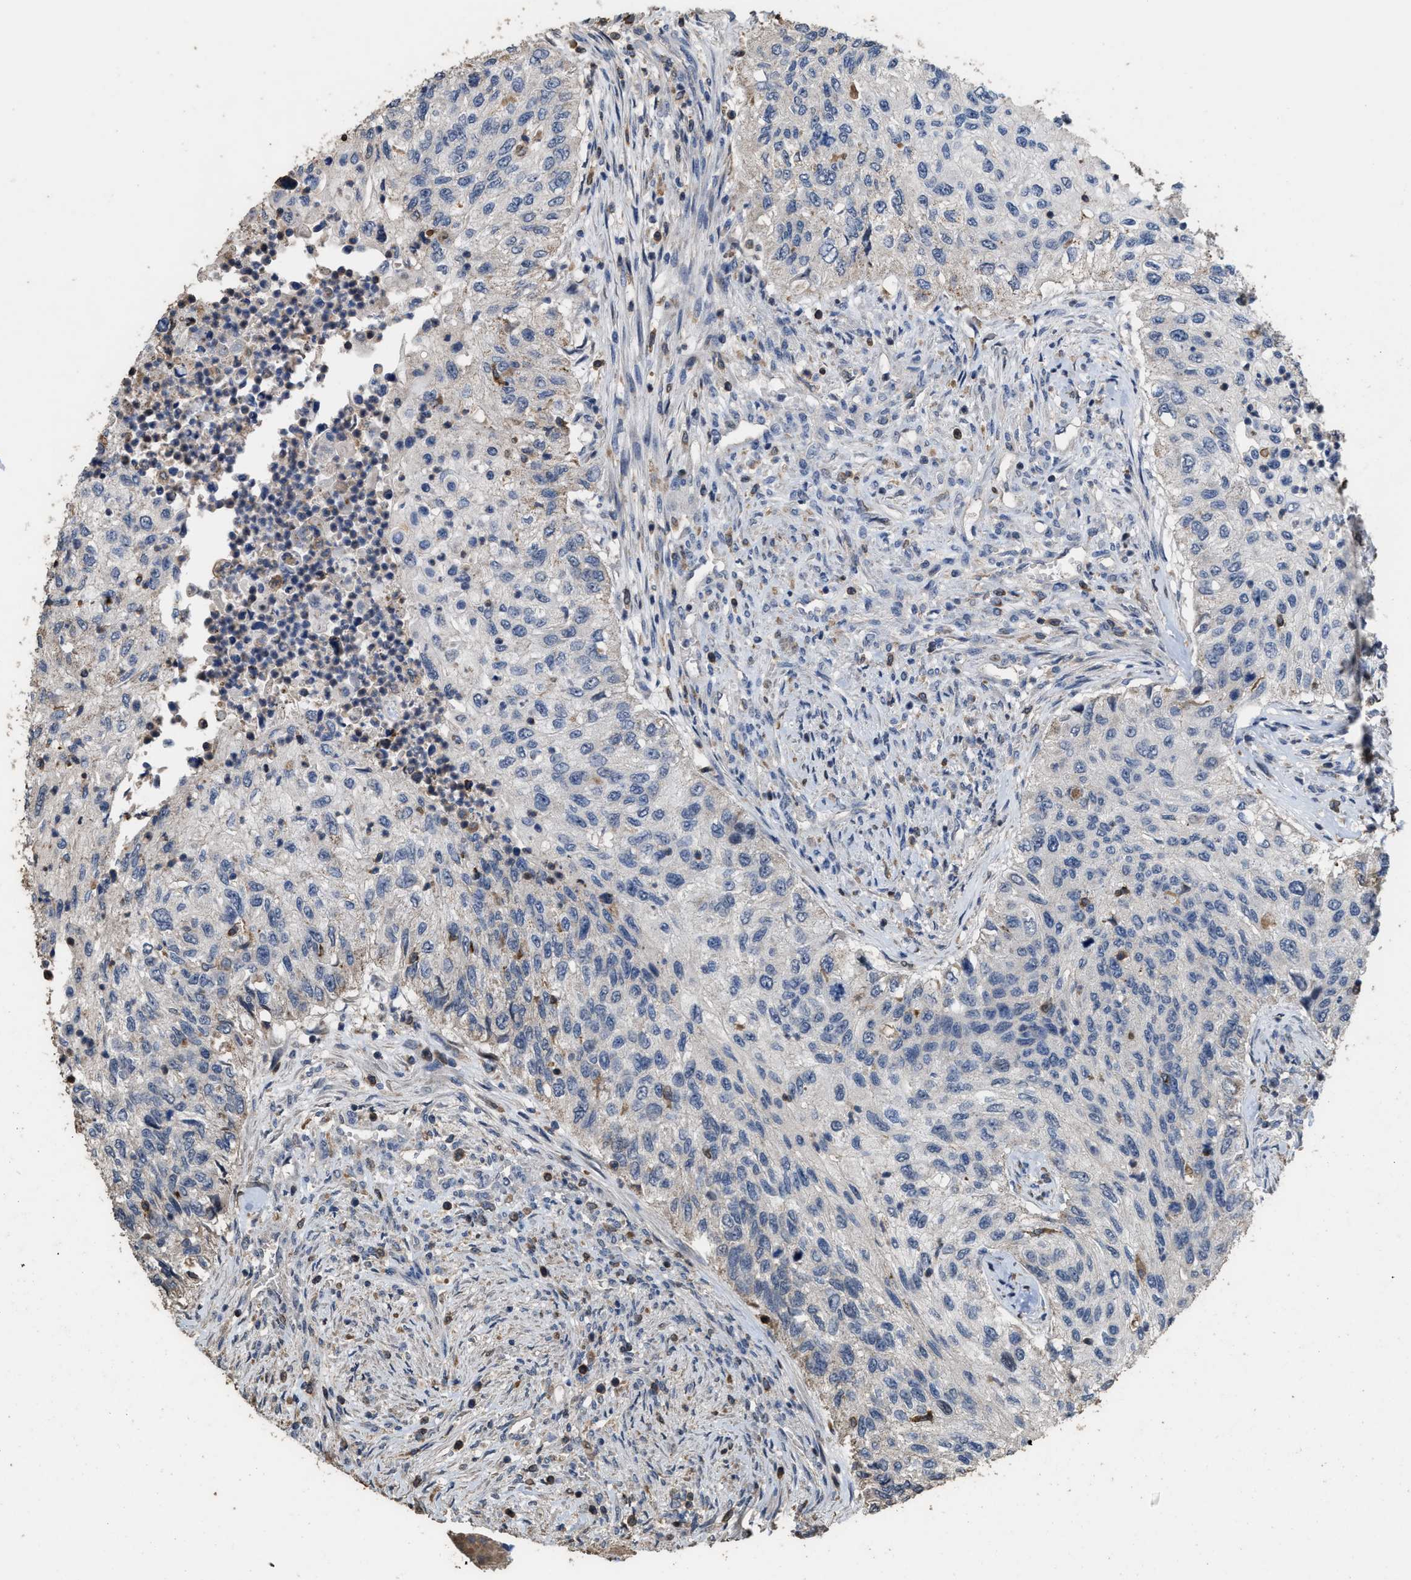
{"staining": {"intensity": "negative", "quantity": "none", "location": "none"}, "tissue": "urothelial cancer", "cell_type": "Tumor cells", "image_type": "cancer", "snomed": [{"axis": "morphology", "description": "Urothelial carcinoma, High grade"}, {"axis": "topography", "description": "Urinary bladder"}], "caption": "Immunohistochemistry image of human high-grade urothelial carcinoma stained for a protein (brown), which displays no positivity in tumor cells. (Stains: DAB immunohistochemistry with hematoxylin counter stain, Microscopy: brightfield microscopy at high magnification).", "gene": "TDRKH", "patient": {"sex": "female", "age": 60}}